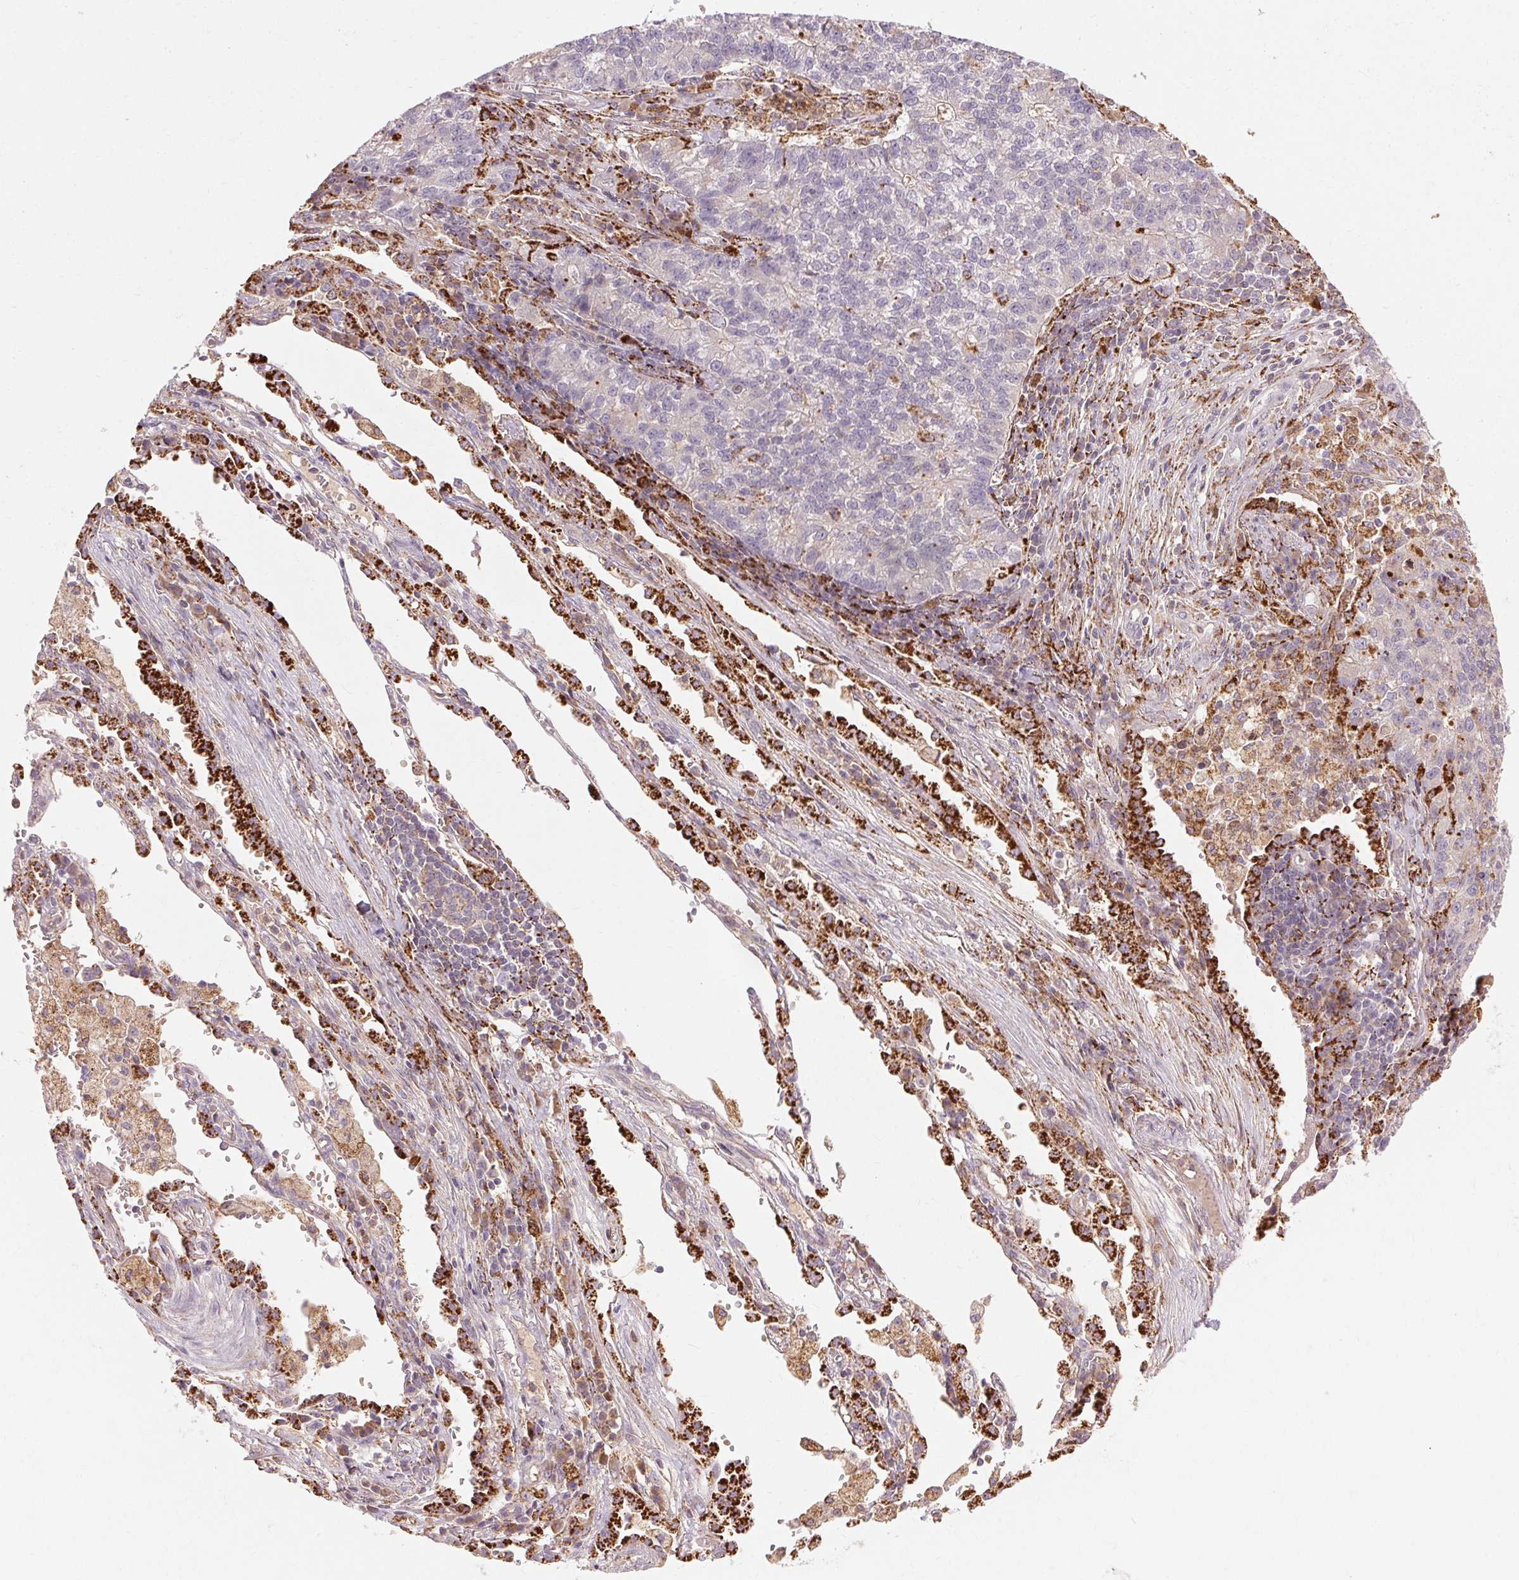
{"staining": {"intensity": "negative", "quantity": "none", "location": "none"}, "tissue": "lung cancer", "cell_type": "Tumor cells", "image_type": "cancer", "snomed": [{"axis": "morphology", "description": "Adenocarcinoma, NOS"}, {"axis": "topography", "description": "Lung"}], "caption": "IHC image of lung cancer stained for a protein (brown), which displays no expression in tumor cells.", "gene": "REP15", "patient": {"sex": "male", "age": 57}}